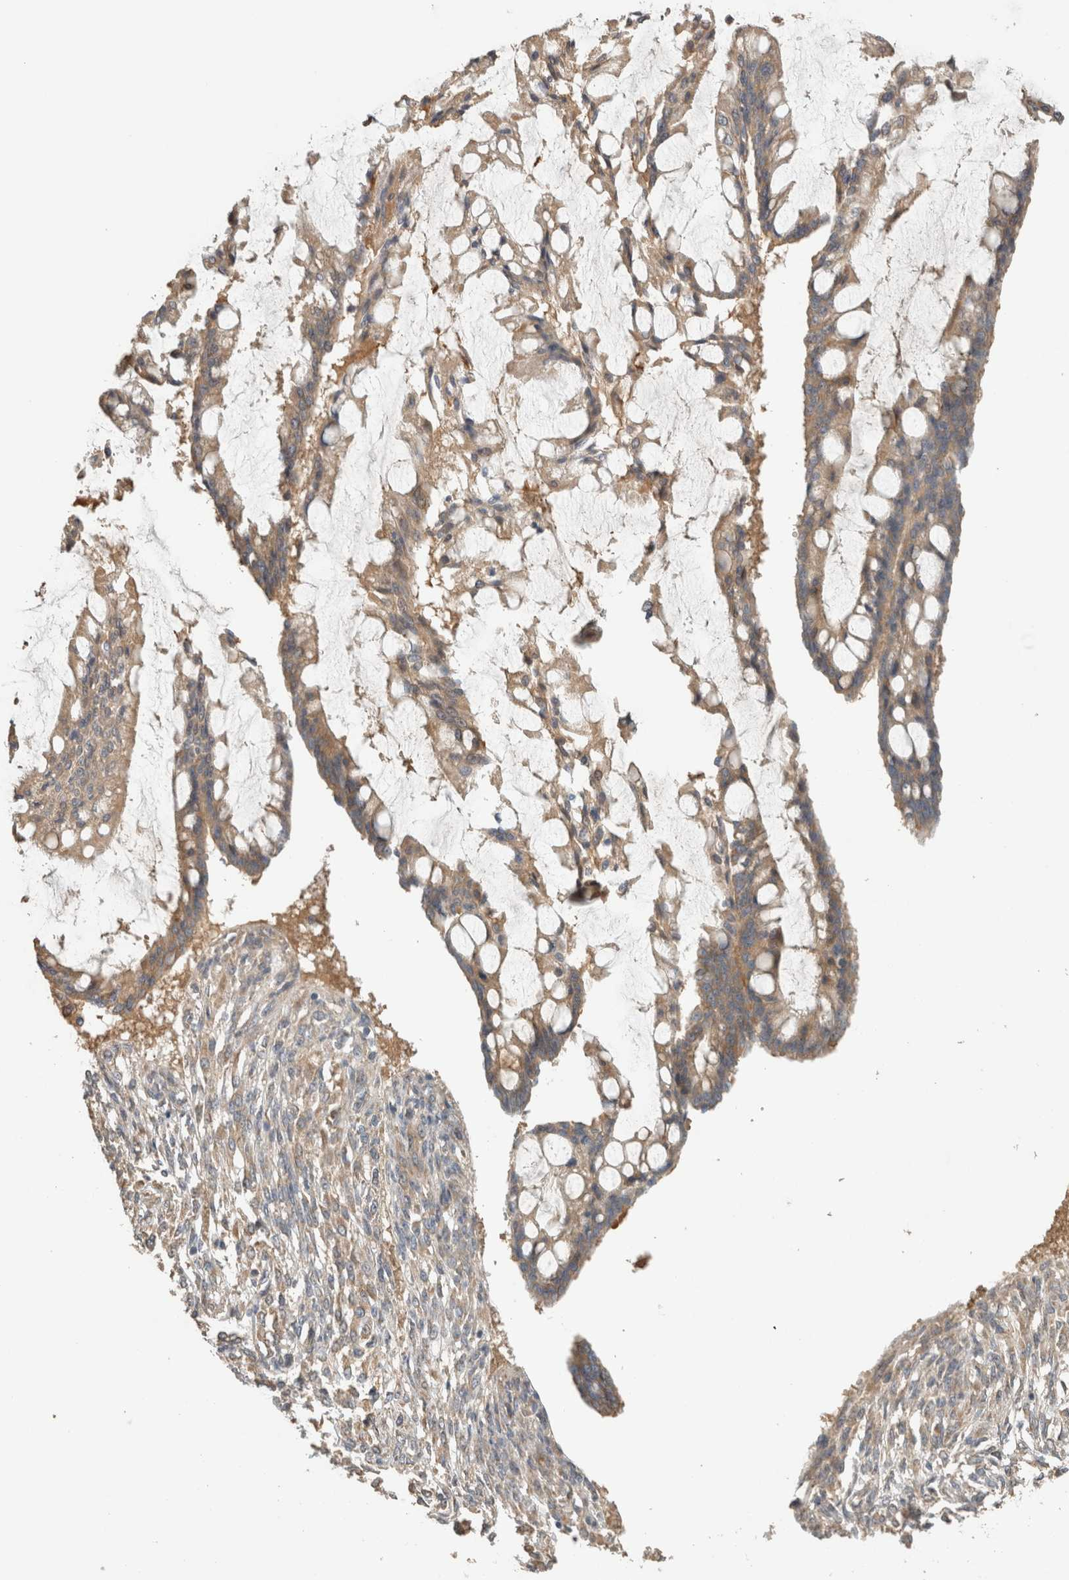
{"staining": {"intensity": "moderate", "quantity": ">75%", "location": "cytoplasmic/membranous"}, "tissue": "ovarian cancer", "cell_type": "Tumor cells", "image_type": "cancer", "snomed": [{"axis": "morphology", "description": "Cystadenocarcinoma, mucinous, NOS"}, {"axis": "topography", "description": "Ovary"}], "caption": "Protein staining of ovarian mucinous cystadenocarcinoma tissue demonstrates moderate cytoplasmic/membranous positivity in approximately >75% of tumor cells.", "gene": "PUM1", "patient": {"sex": "female", "age": 73}}